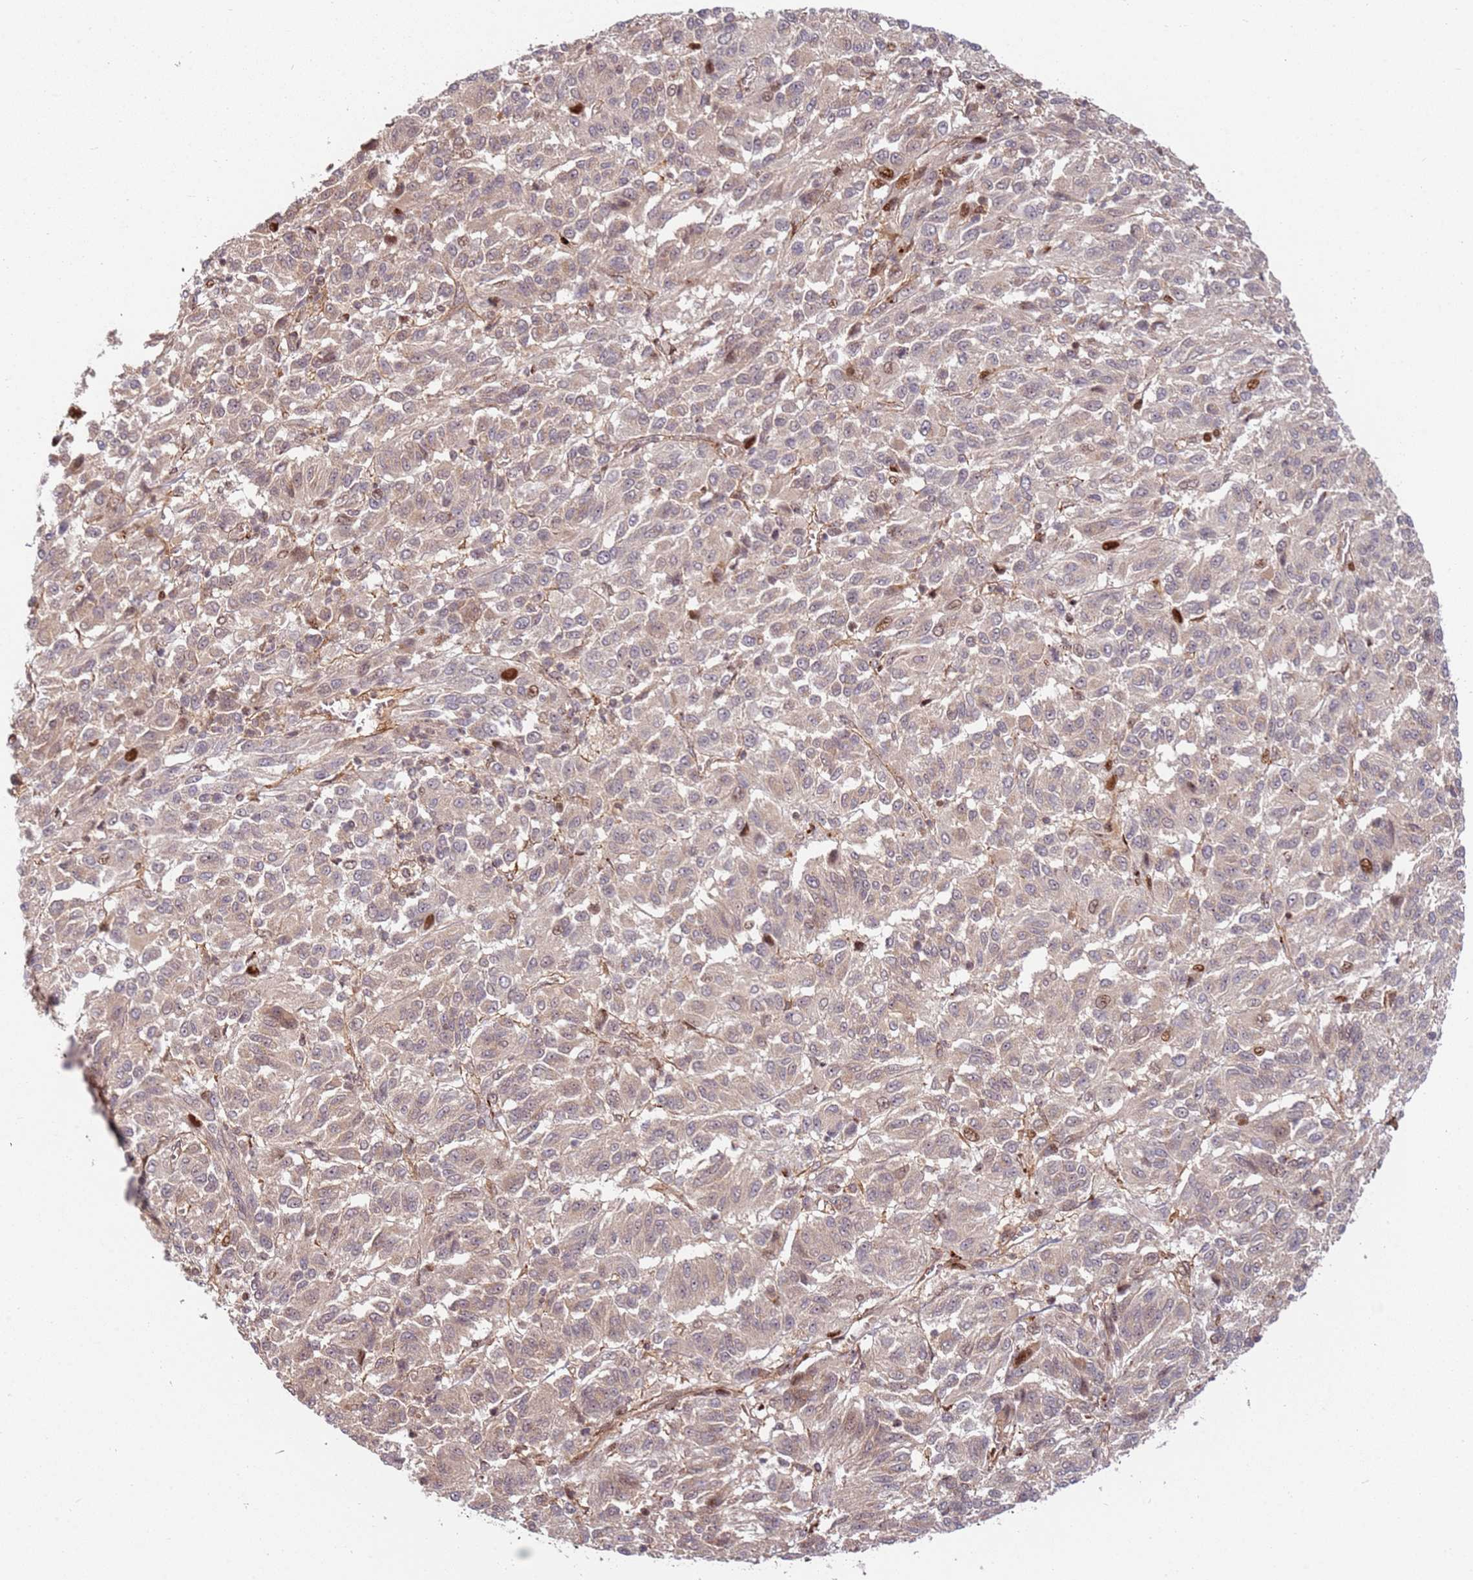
{"staining": {"intensity": "weak", "quantity": "25%-75%", "location": "cytoplasmic/membranous"}, "tissue": "melanoma", "cell_type": "Tumor cells", "image_type": "cancer", "snomed": [{"axis": "morphology", "description": "Malignant melanoma, Metastatic site"}, {"axis": "topography", "description": "Lung"}], "caption": "Human melanoma stained for a protein (brown) exhibits weak cytoplasmic/membranous positive staining in approximately 25%-75% of tumor cells.", "gene": "TMEM233", "patient": {"sex": "male", "age": 64}}